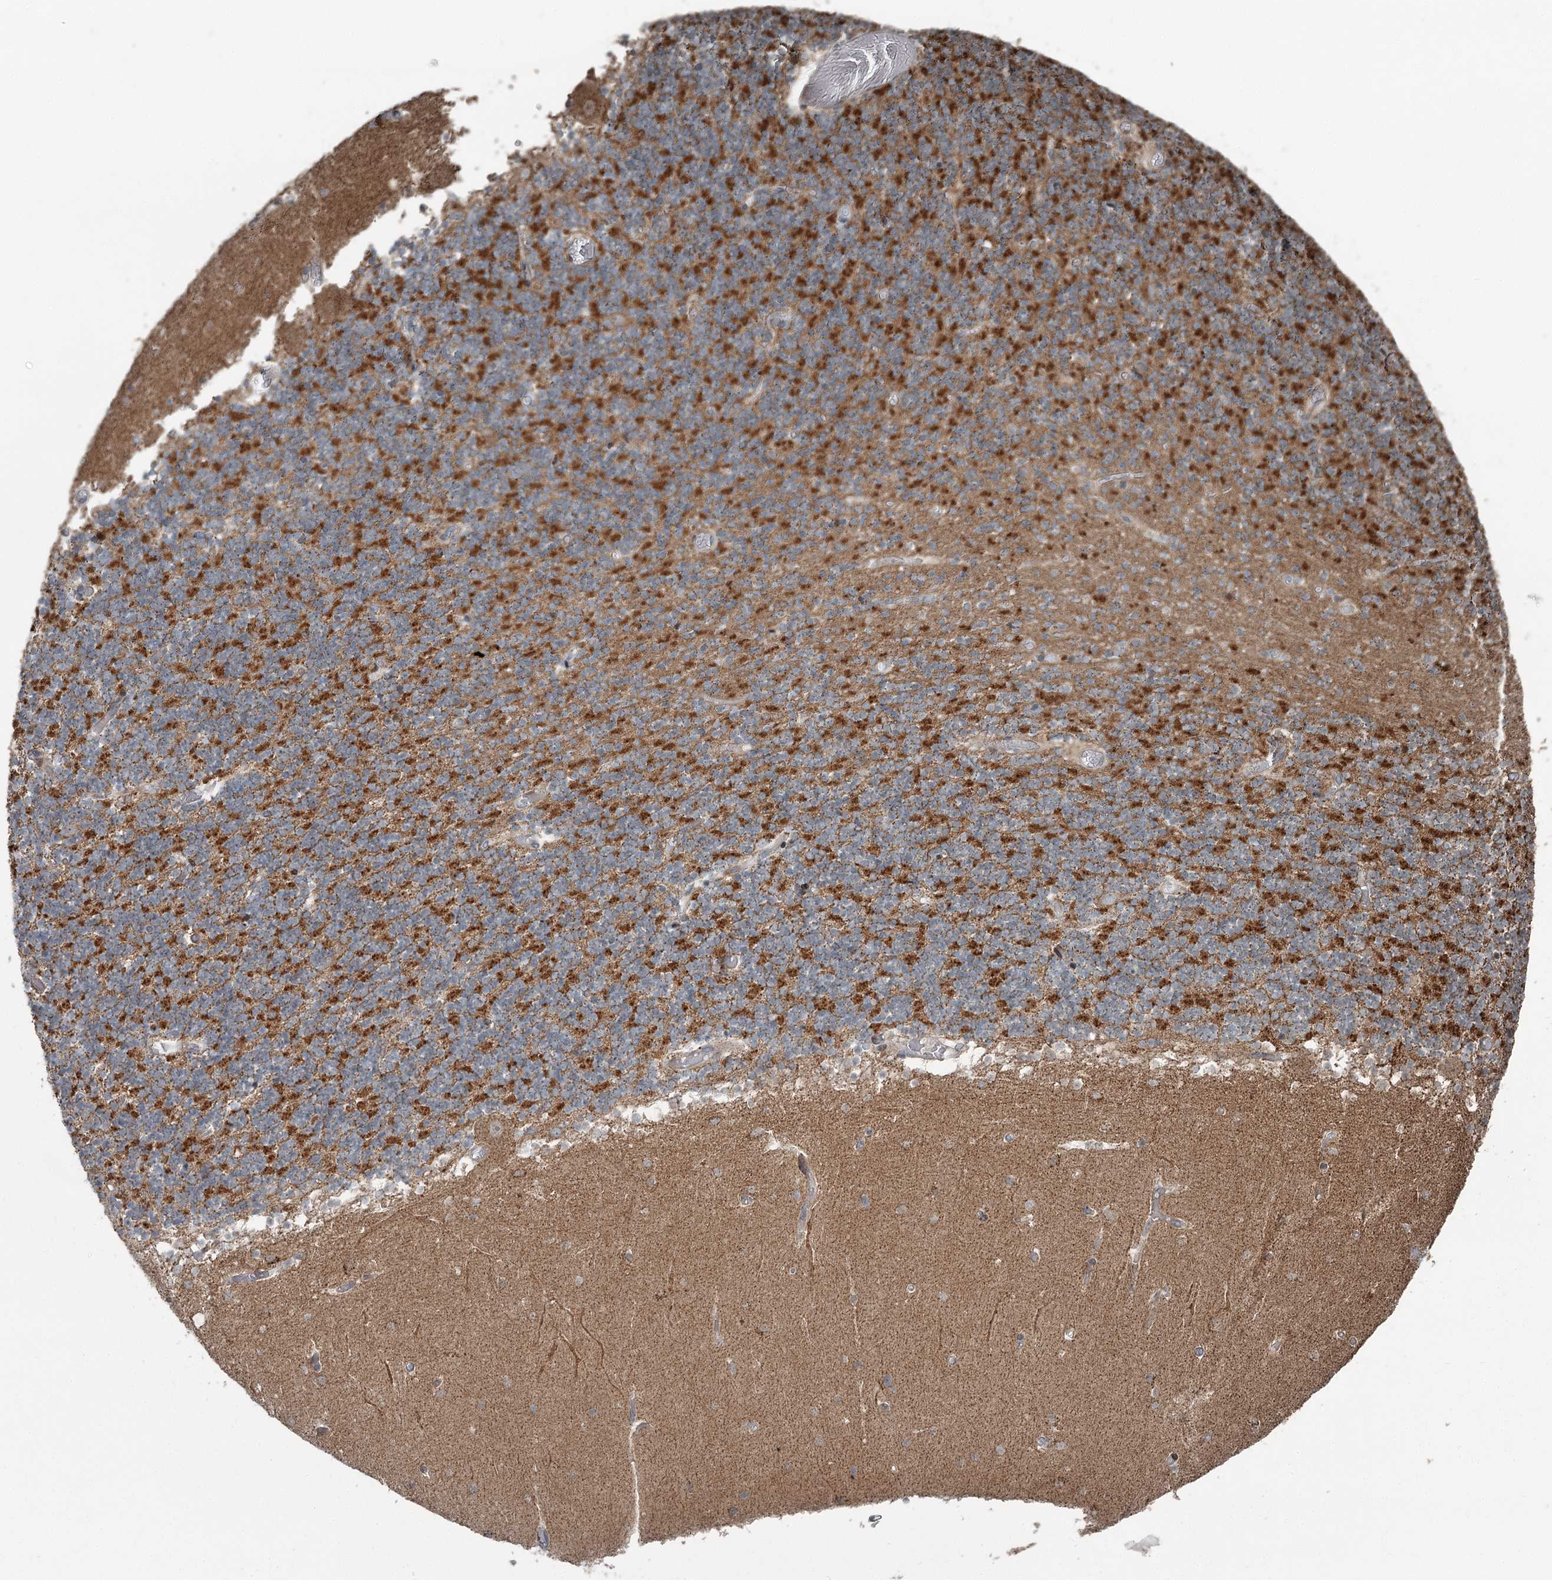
{"staining": {"intensity": "moderate", "quantity": "25%-75%", "location": "cytoplasmic/membranous"}, "tissue": "cerebellum", "cell_type": "Cells in granular layer", "image_type": "normal", "snomed": [{"axis": "morphology", "description": "Normal tissue, NOS"}, {"axis": "topography", "description": "Cerebellum"}], "caption": "Protein staining of normal cerebellum exhibits moderate cytoplasmic/membranous expression in approximately 25%-75% of cells in granular layer. The protein is shown in brown color, while the nuclei are stained blue.", "gene": "RASSF8", "patient": {"sex": "female", "age": 28}}